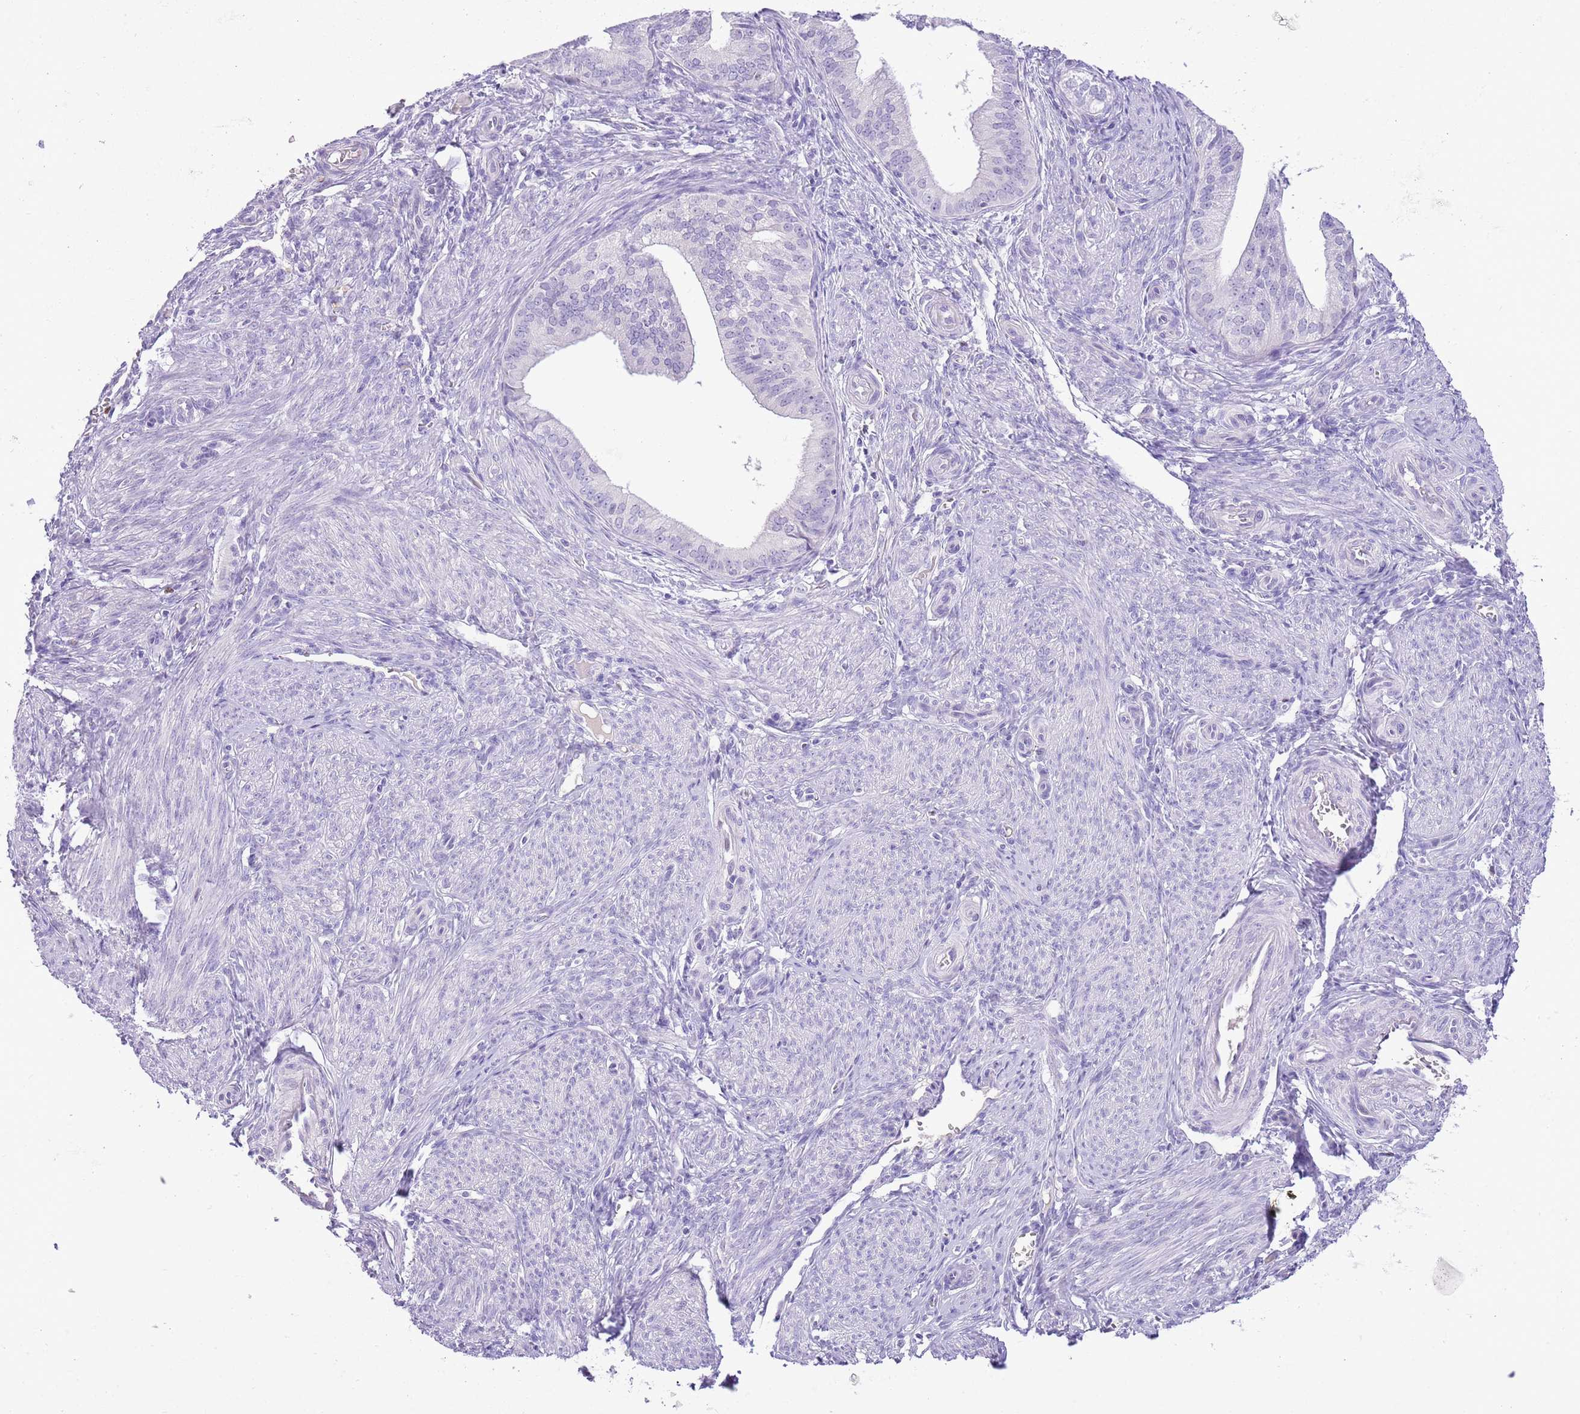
{"staining": {"intensity": "negative", "quantity": "none", "location": "none"}, "tissue": "endometrial cancer", "cell_type": "Tumor cells", "image_type": "cancer", "snomed": [{"axis": "morphology", "description": "Adenocarcinoma, NOS"}, {"axis": "topography", "description": "Endometrium"}], "caption": "The micrograph demonstrates no significant positivity in tumor cells of endometrial adenocarcinoma.", "gene": "TOX2", "patient": {"sex": "female", "age": 50}}